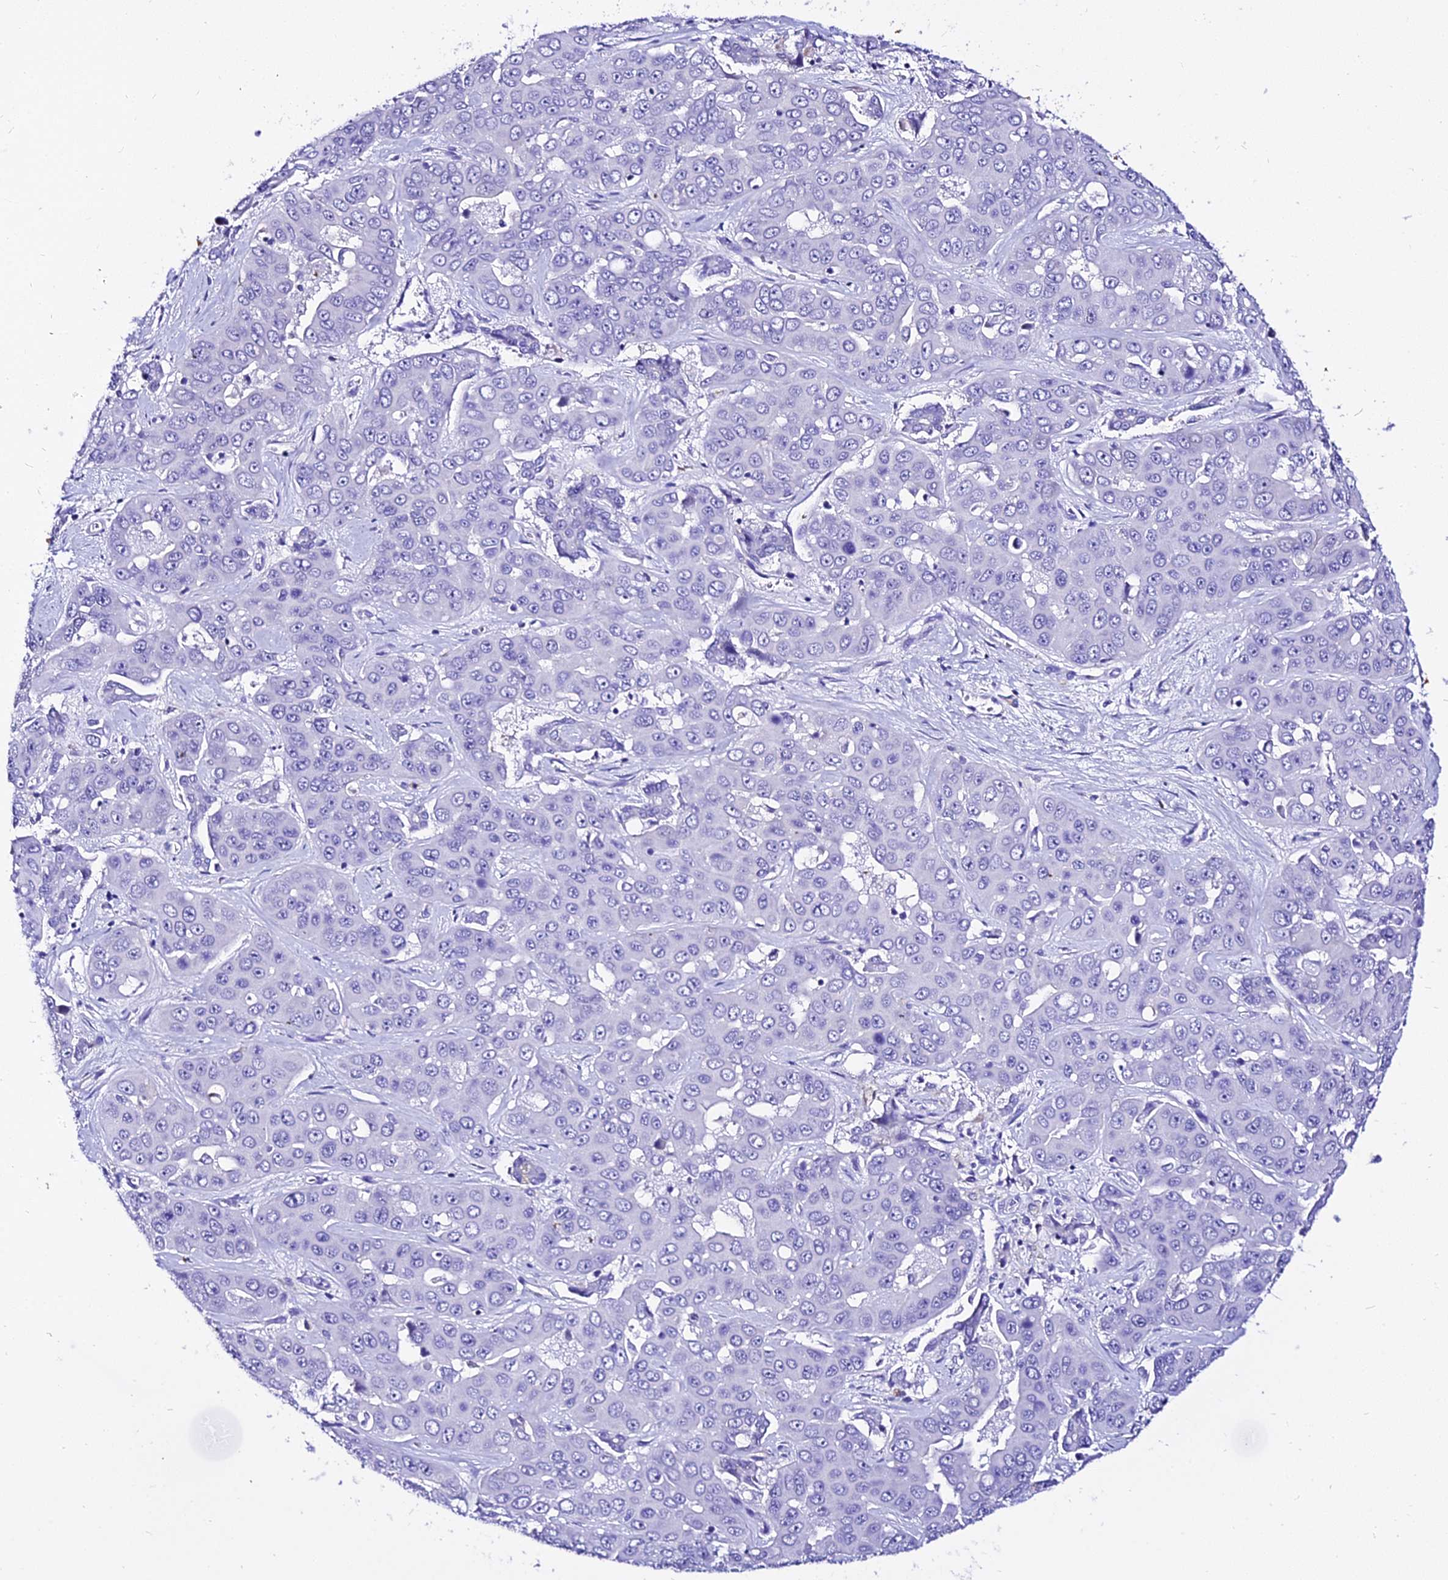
{"staining": {"intensity": "negative", "quantity": "none", "location": "none"}, "tissue": "liver cancer", "cell_type": "Tumor cells", "image_type": "cancer", "snomed": [{"axis": "morphology", "description": "Cholangiocarcinoma"}, {"axis": "topography", "description": "Liver"}], "caption": "The photomicrograph reveals no staining of tumor cells in liver cancer.", "gene": "DEFB106A", "patient": {"sex": "female", "age": 52}}